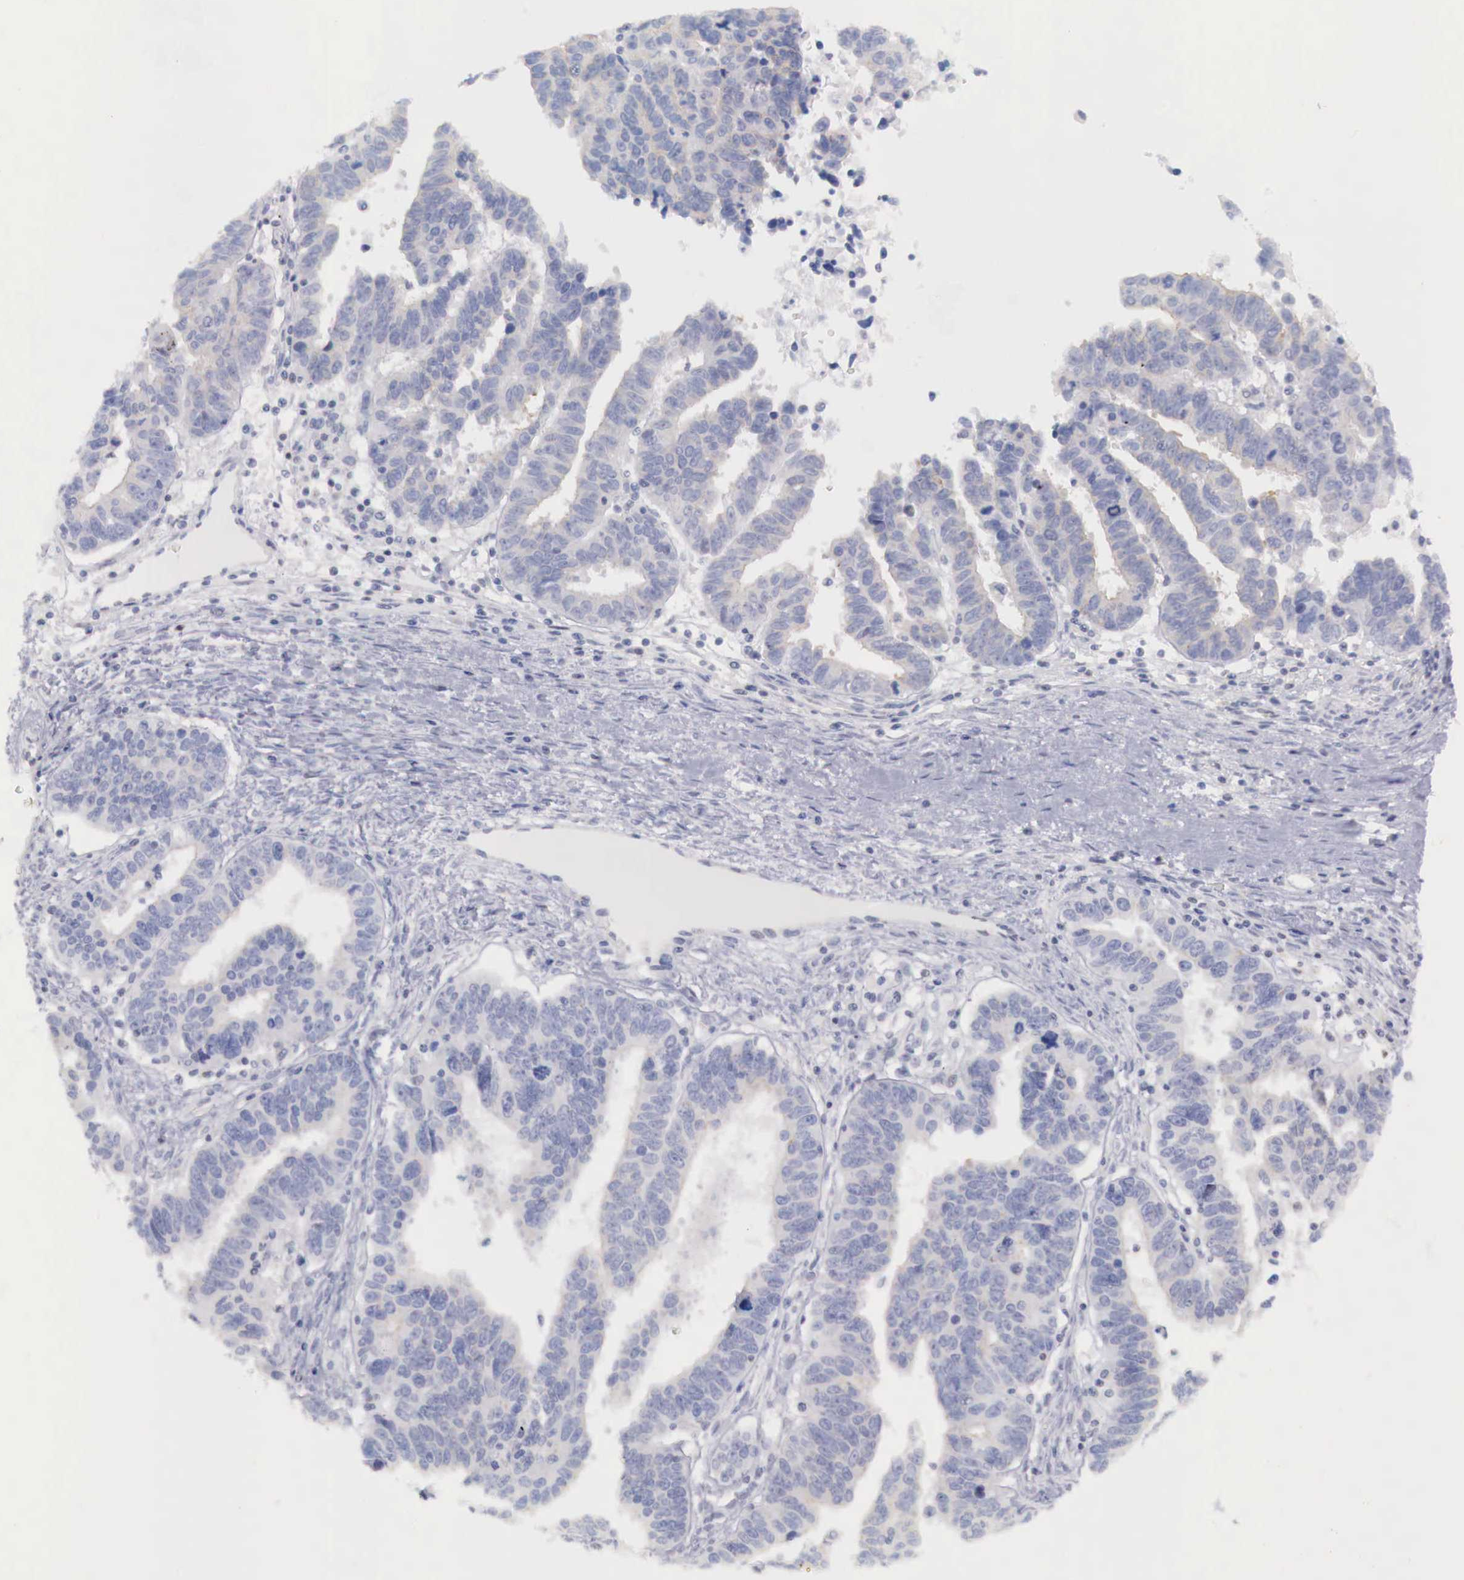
{"staining": {"intensity": "negative", "quantity": "none", "location": "none"}, "tissue": "ovarian cancer", "cell_type": "Tumor cells", "image_type": "cancer", "snomed": [{"axis": "morphology", "description": "Carcinoma, endometroid"}, {"axis": "morphology", "description": "Cystadenocarcinoma, serous, NOS"}, {"axis": "topography", "description": "Ovary"}], "caption": "DAB (3,3'-diaminobenzidine) immunohistochemical staining of serous cystadenocarcinoma (ovarian) demonstrates no significant expression in tumor cells.", "gene": "TRIM13", "patient": {"sex": "female", "age": 45}}